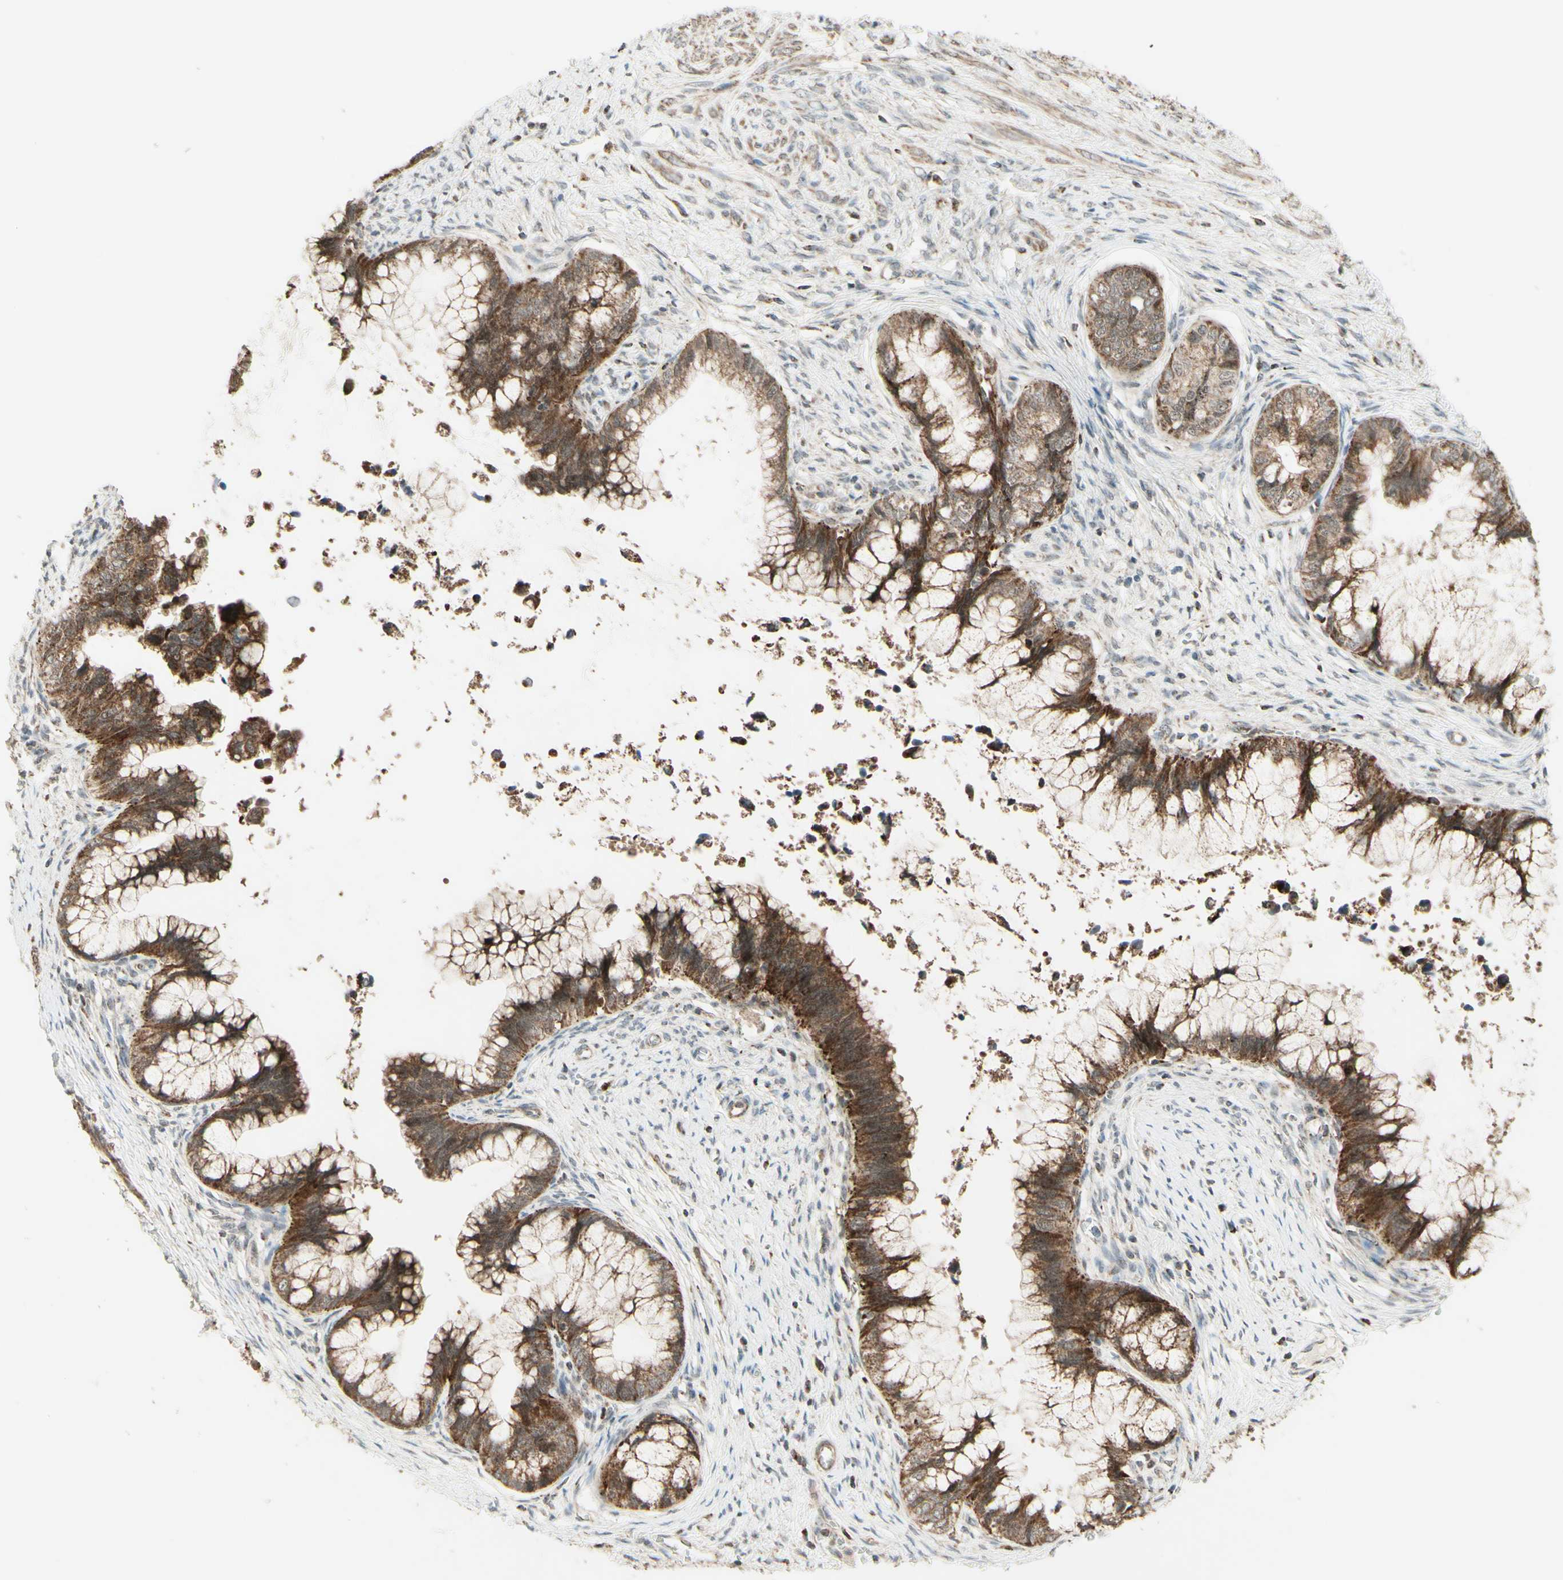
{"staining": {"intensity": "moderate", "quantity": ">75%", "location": "cytoplasmic/membranous"}, "tissue": "cervical cancer", "cell_type": "Tumor cells", "image_type": "cancer", "snomed": [{"axis": "morphology", "description": "Adenocarcinoma, NOS"}, {"axis": "topography", "description": "Cervix"}], "caption": "This image shows immunohistochemistry staining of human cervical adenocarcinoma, with medium moderate cytoplasmic/membranous expression in about >75% of tumor cells.", "gene": "DHRS3", "patient": {"sex": "female", "age": 44}}